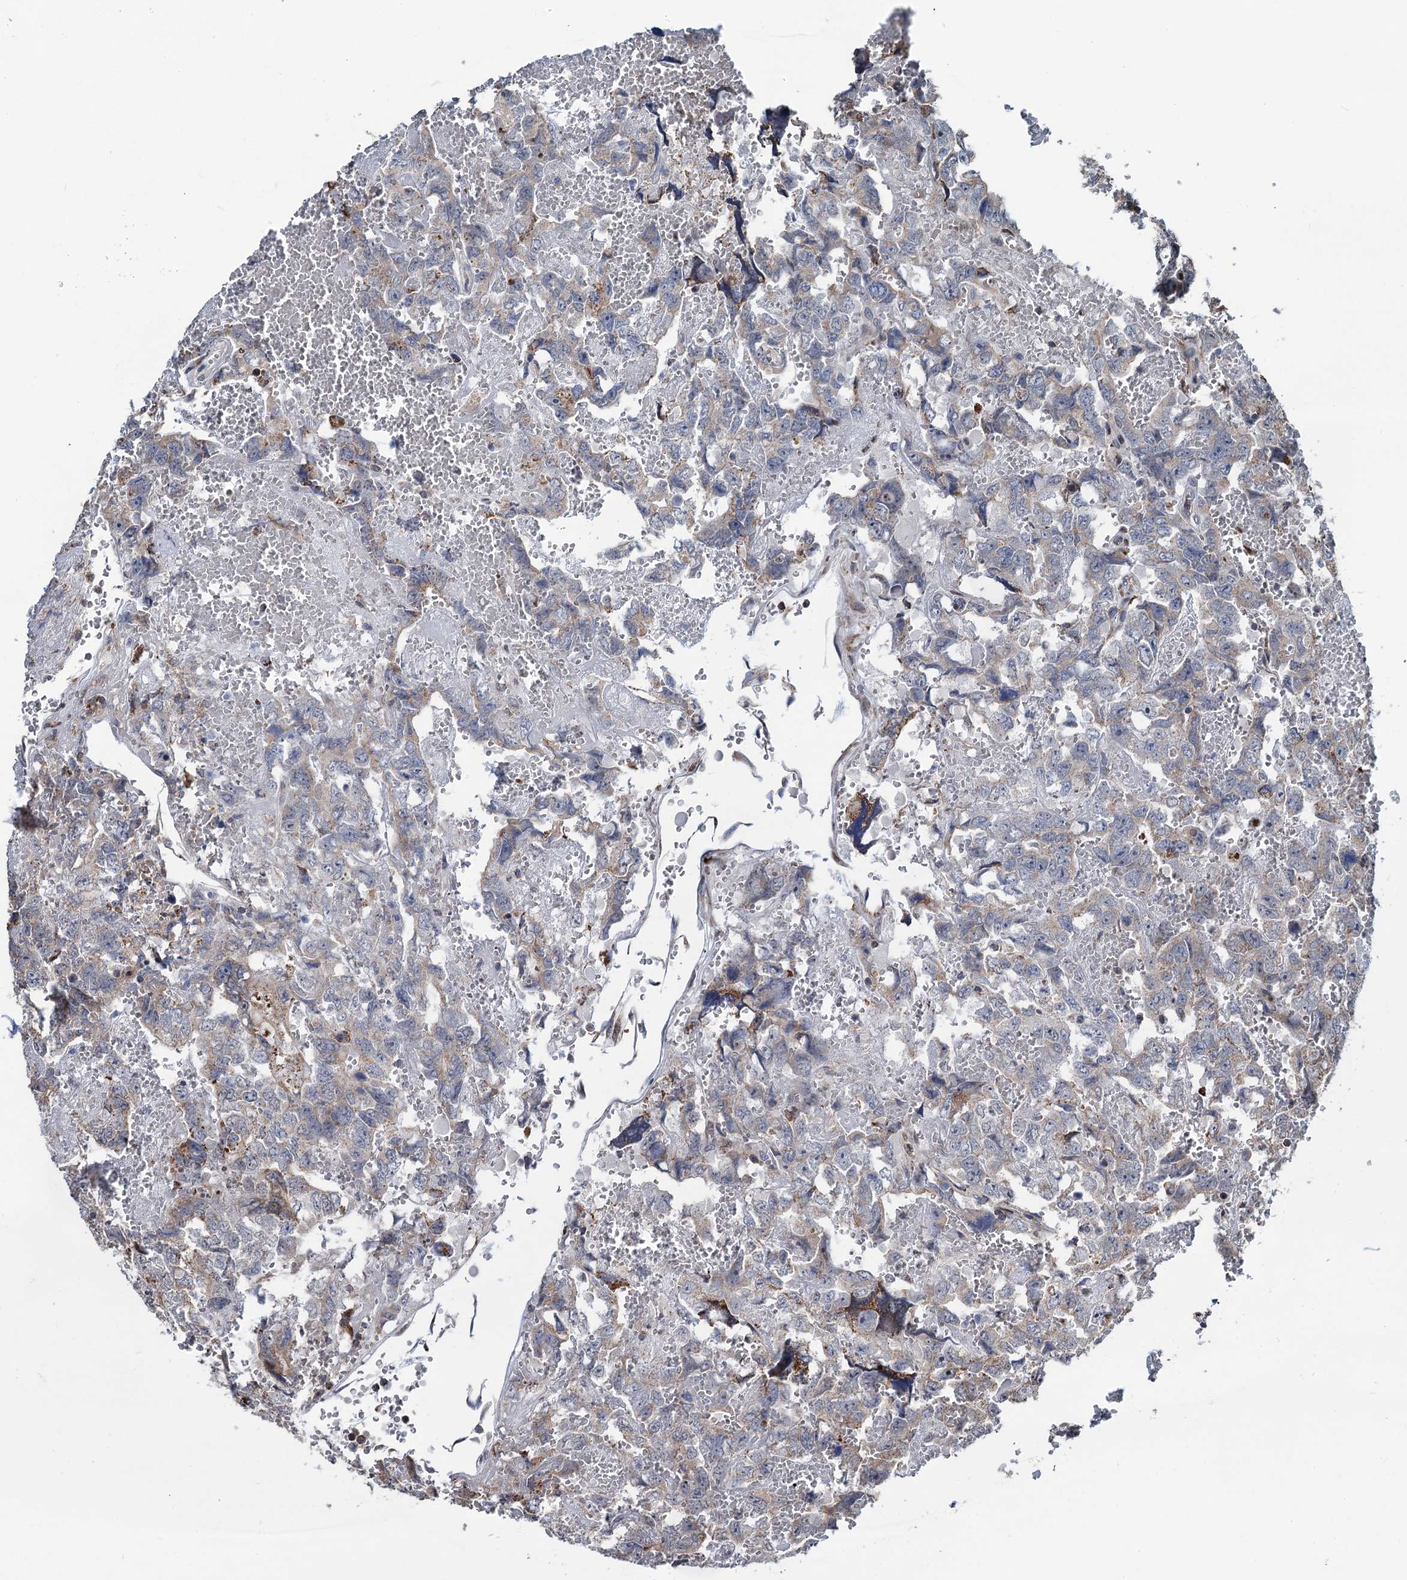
{"staining": {"intensity": "weak", "quantity": "<25%", "location": "cytoplasmic/membranous"}, "tissue": "testis cancer", "cell_type": "Tumor cells", "image_type": "cancer", "snomed": [{"axis": "morphology", "description": "Carcinoma, Embryonal, NOS"}, {"axis": "topography", "description": "Testis"}], "caption": "The image demonstrates no significant expression in tumor cells of testis embryonal carcinoma.", "gene": "CCDC102A", "patient": {"sex": "male", "age": 45}}